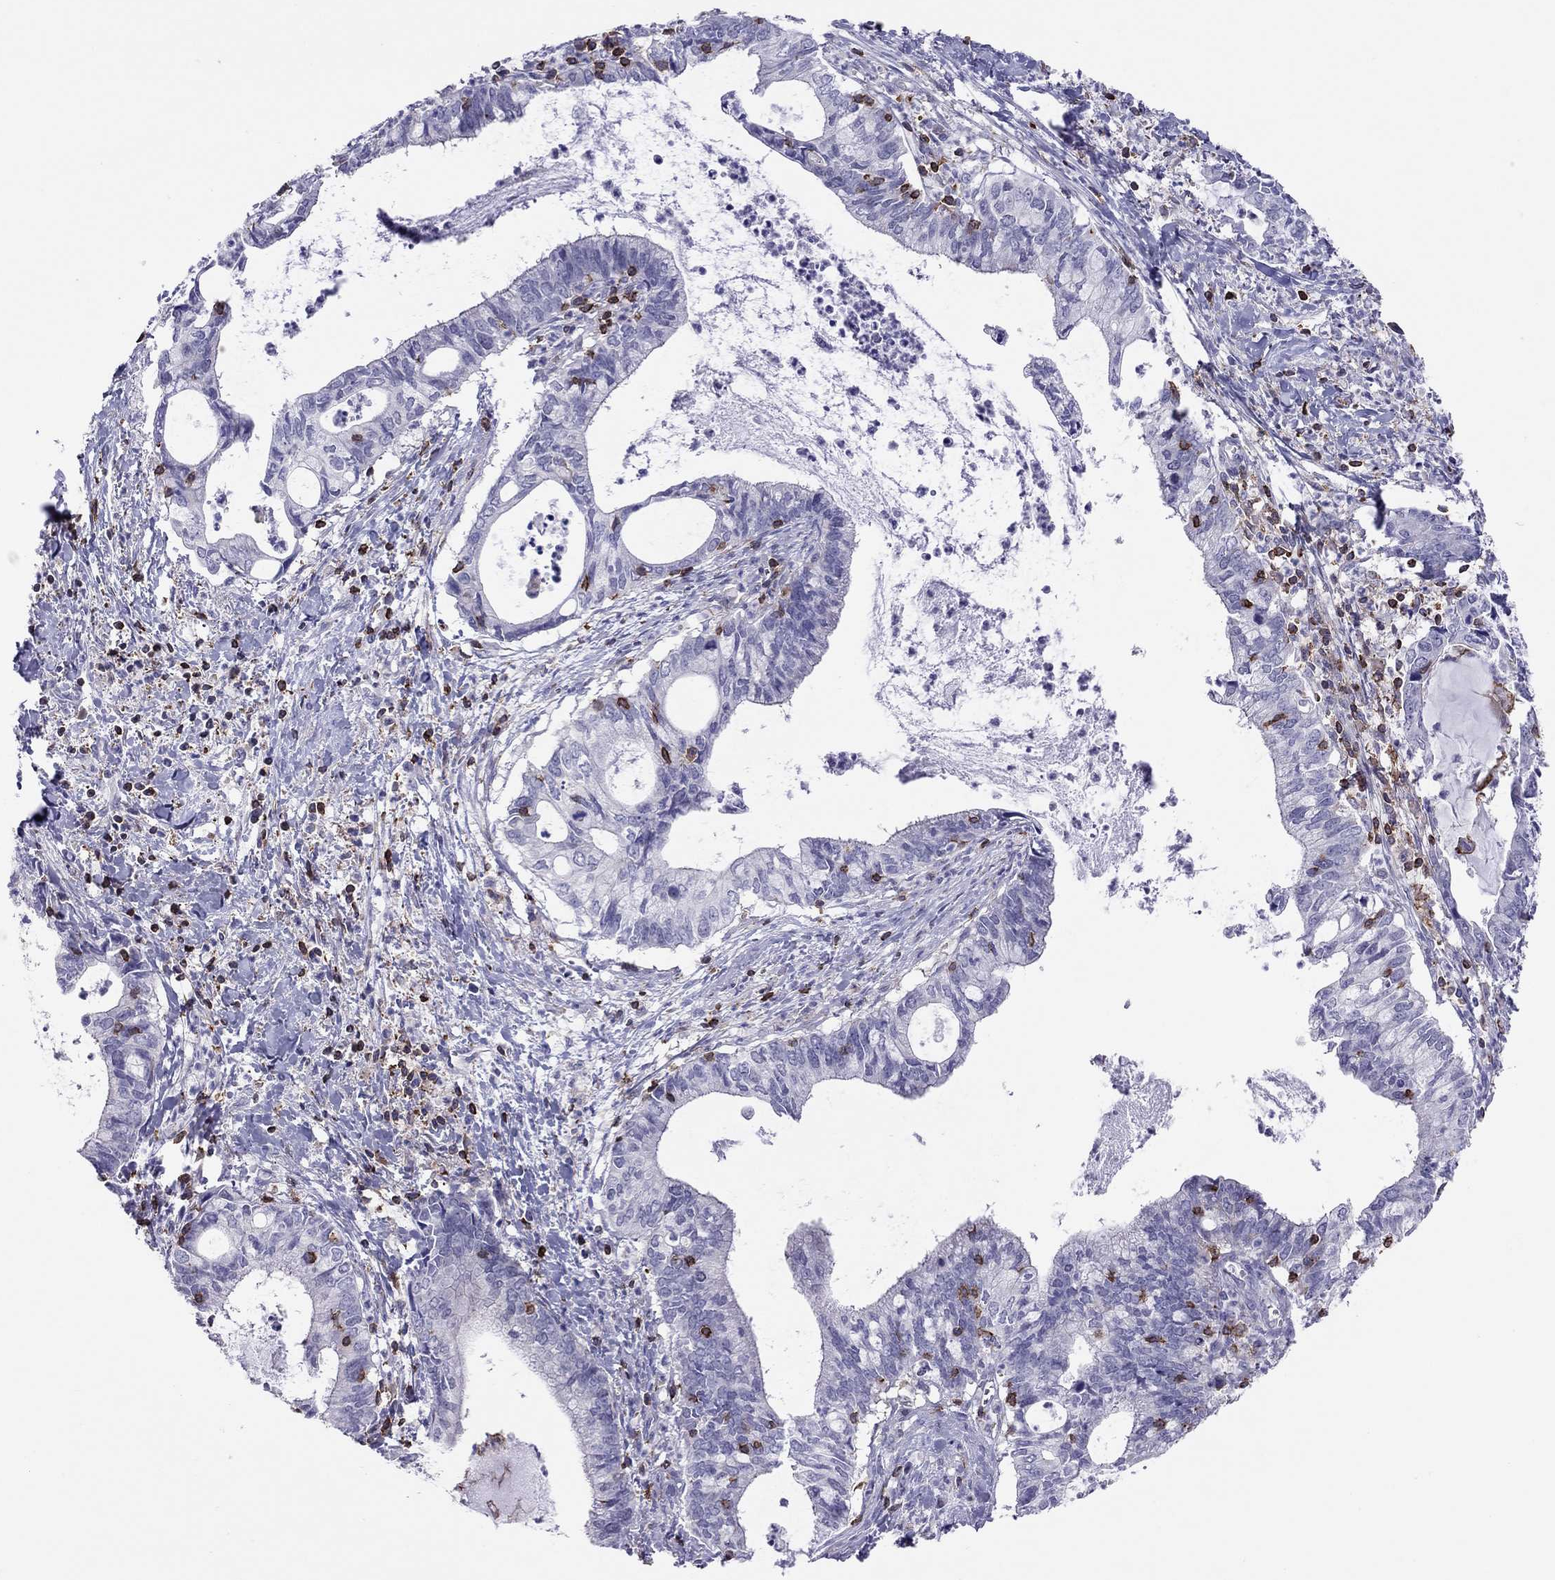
{"staining": {"intensity": "negative", "quantity": "none", "location": "none"}, "tissue": "cervical cancer", "cell_type": "Tumor cells", "image_type": "cancer", "snomed": [{"axis": "morphology", "description": "Adenocarcinoma, NOS"}, {"axis": "topography", "description": "Cervix"}], "caption": "Tumor cells show no significant protein staining in cervical cancer (adenocarcinoma).", "gene": "MND1", "patient": {"sex": "female", "age": 42}}